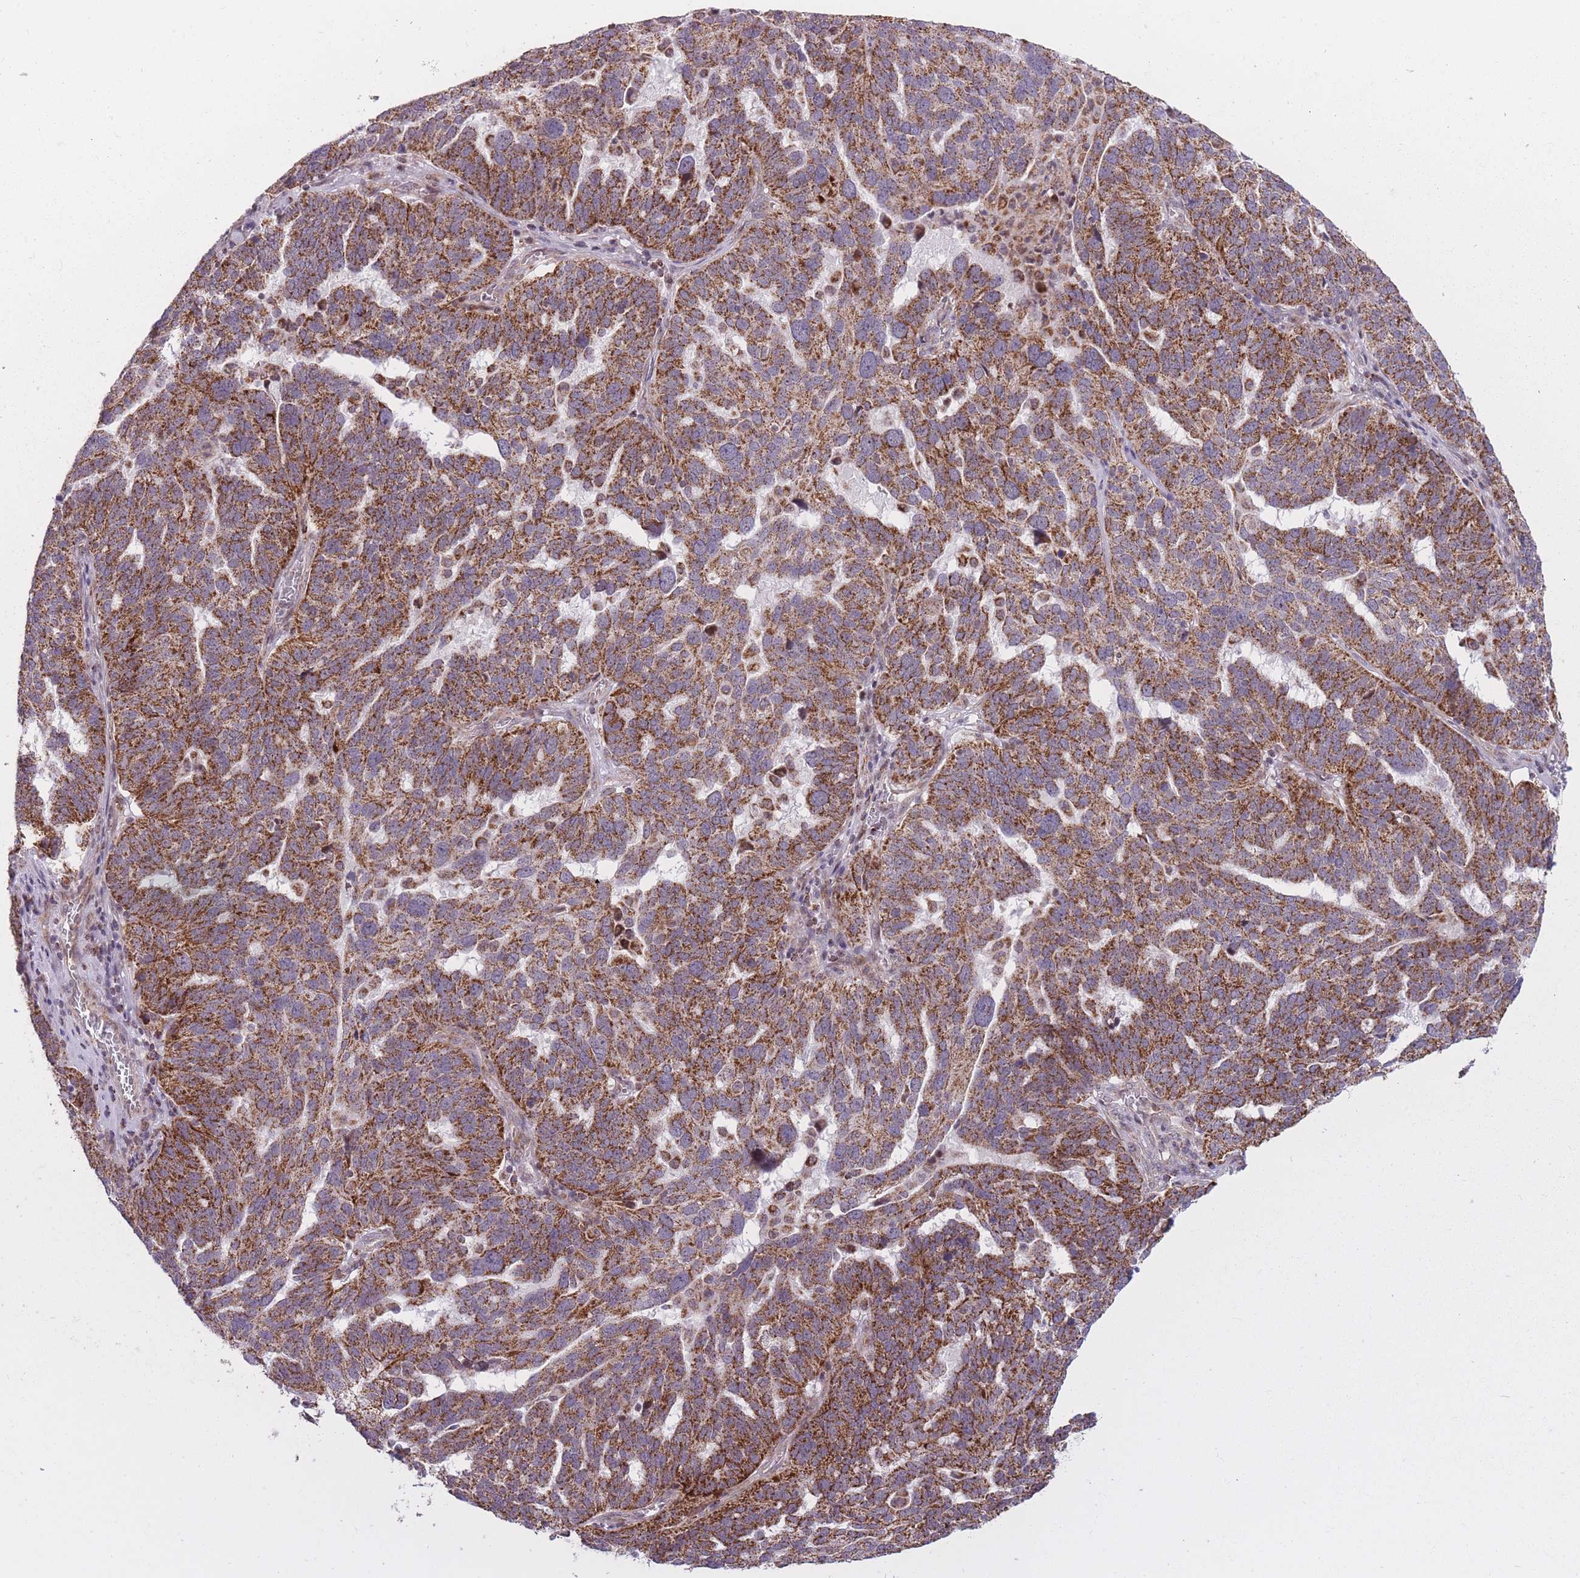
{"staining": {"intensity": "strong", "quantity": ">75%", "location": "cytoplasmic/membranous"}, "tissue": "ovarian cancer", "cell_type": "Tumor cells", "image_type": "cancer", "snomed": [{"axis": "morphology", "description": "Cystadenocarcinoma, serous, NOS"}, {"axis": "topography", "description": "Ovary"}], "caption": "Ovarian cancer tissue exhibits strong cytoplasmic/membranous positivity in about >75% of tumor cells, visualized by immunohistochemistry.", "gene": "DPYSL4", "patient": {"sex": "female", "age": 59}}